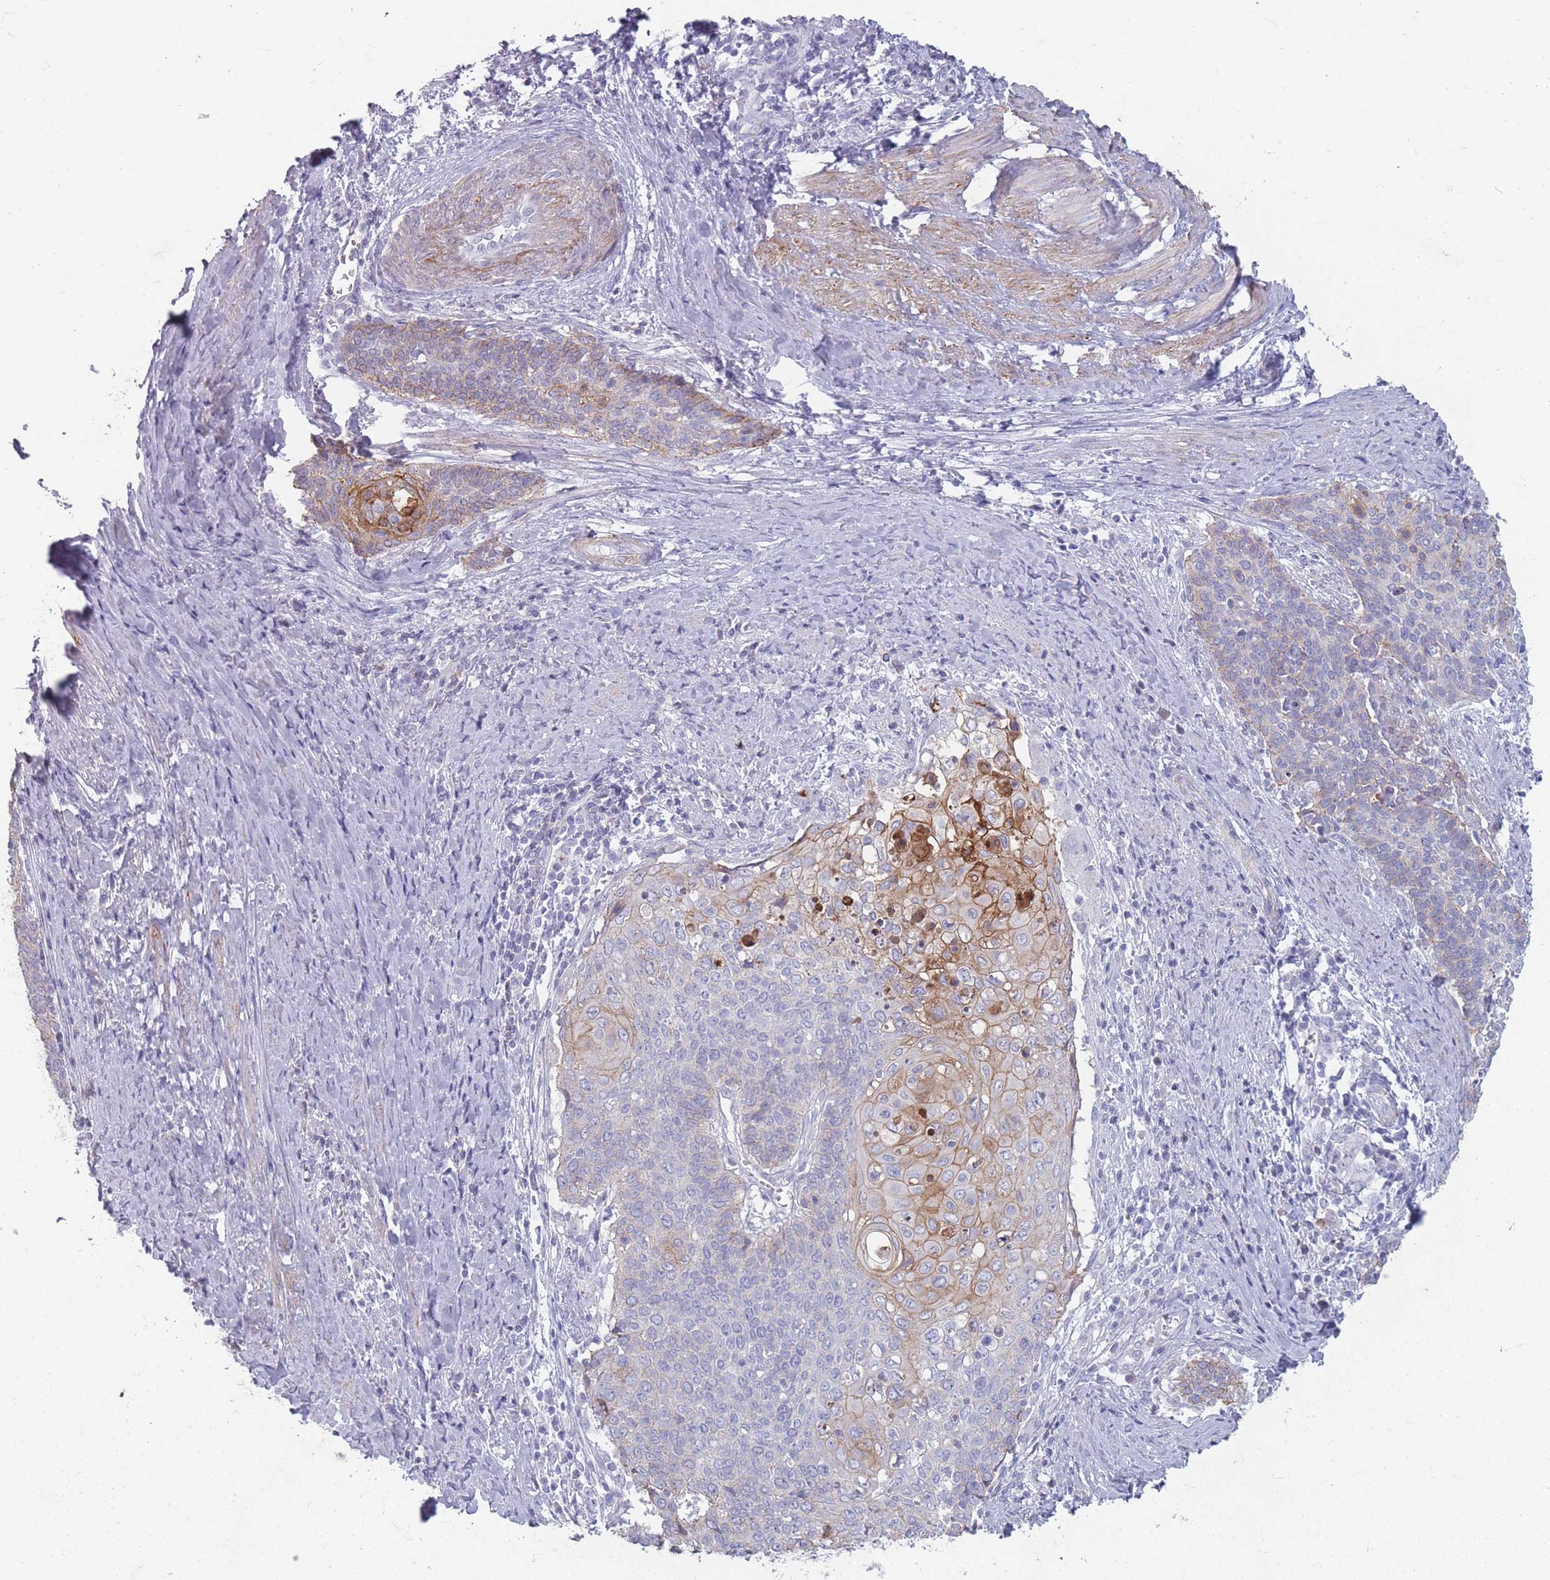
{"staining": {"intensity": "moderate", "quantity": "<25%", "location": "cytoplasmic/membranous"}, "tissue": "cervical cancer", "cell_type": "Tumor cells", "image_type": "cancer", "snomed": [{"axis": "morphology", "description": "Squamous cell carcinoma, NOS"}, {"axis": "topography", "description": "Cervix"}], "caption": "Cervical cancer stained with a brown dye exhibits moderate cytoplasmic/membranous positive expression in approximately <25% of tumor cells.", "gene": "RHBG", "patient": {"sex": "female", "age": 39}}